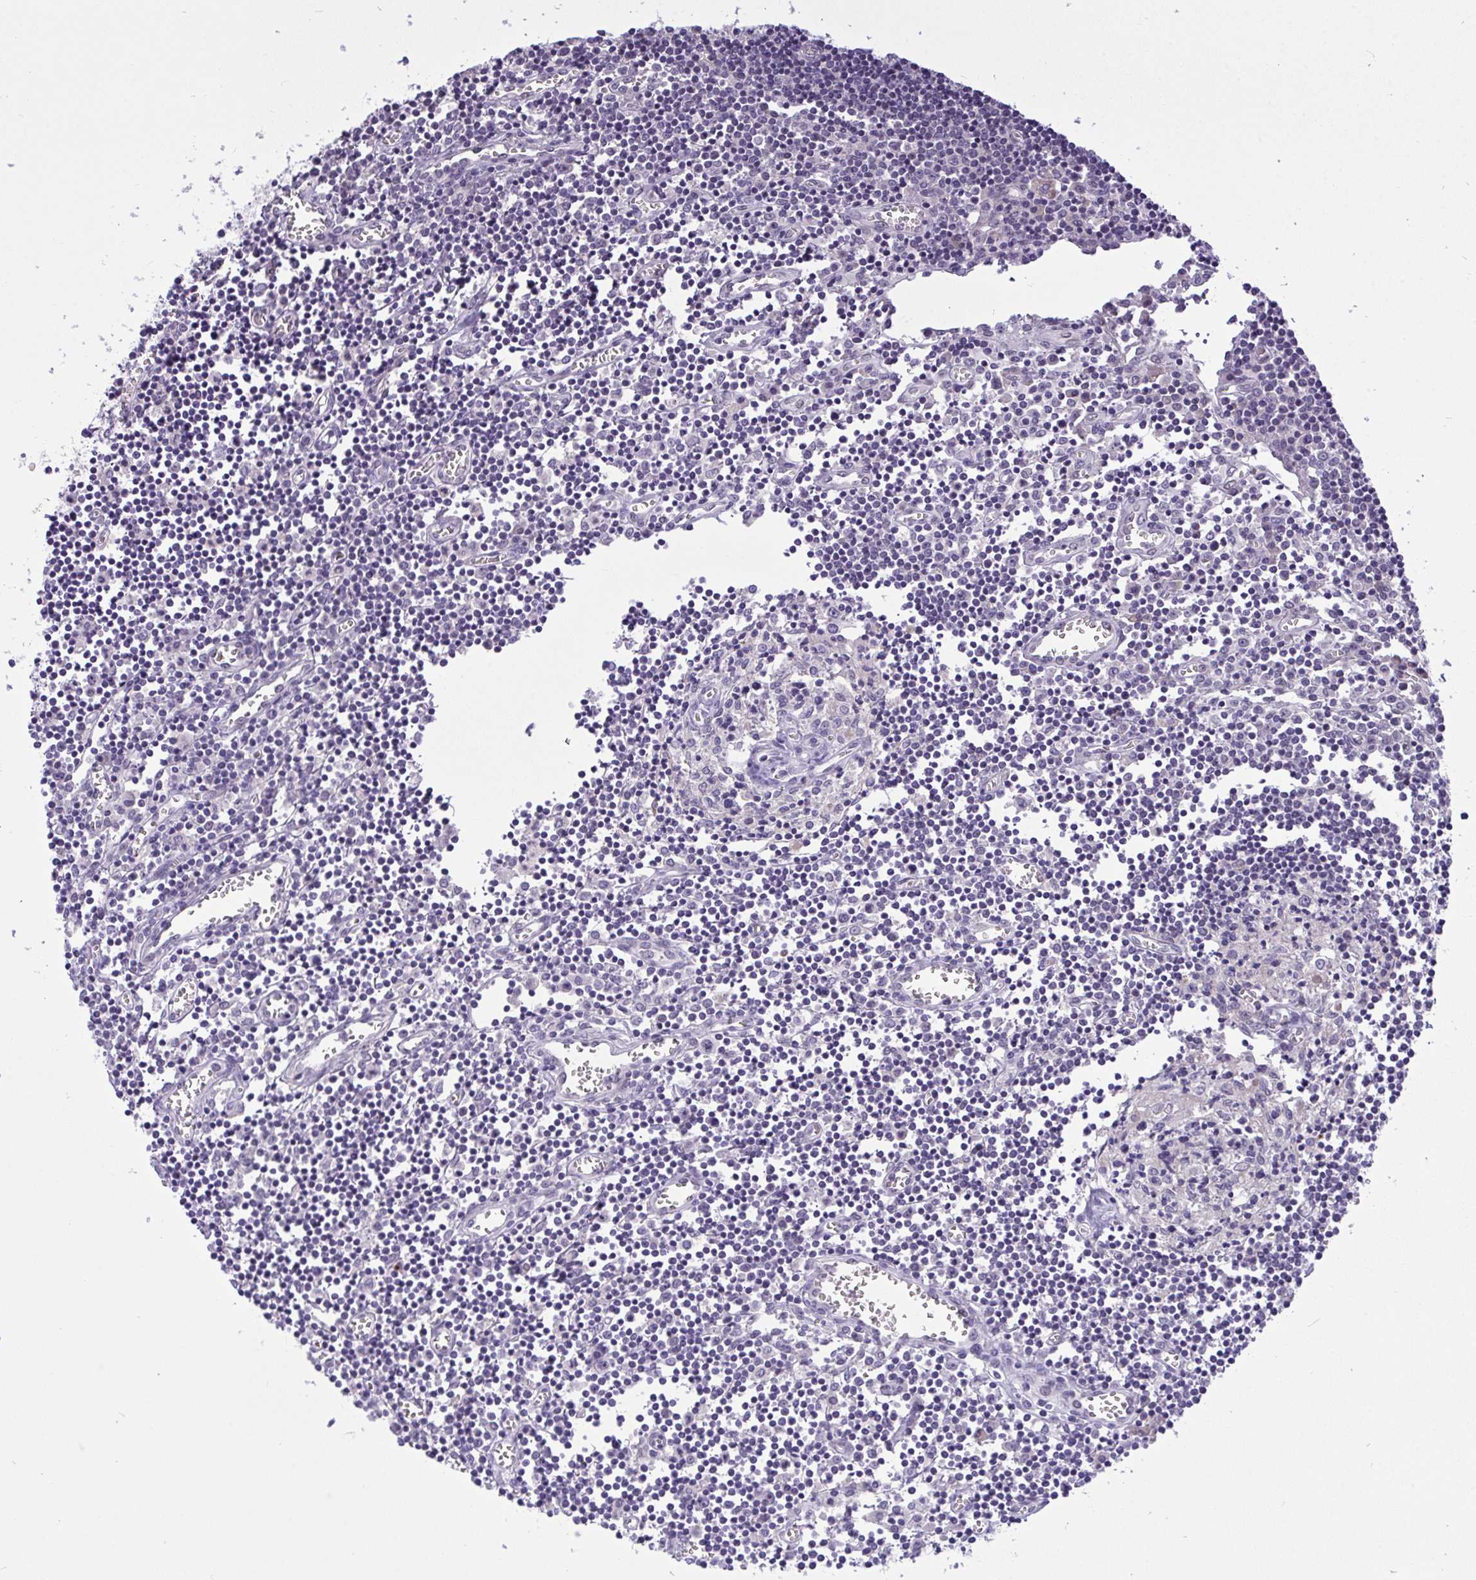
{"staining": {"intensity": "negative", "quantity": "none", "location": "none"}, "tissue": "lymph node", "cell_type": "Germinal center cells", "image_type": "normal", "snomed": [{"axis": "morphology", "description": "Normal tissue, NOS"}, {"axis": "topography", "description": "Lymph node"}], "caption": "An image of lymph node stained for a protein displays no brown staining in germinal center cells.", "gene": "HMBOX1", "patient": {"sex": "male", "age": 66}}